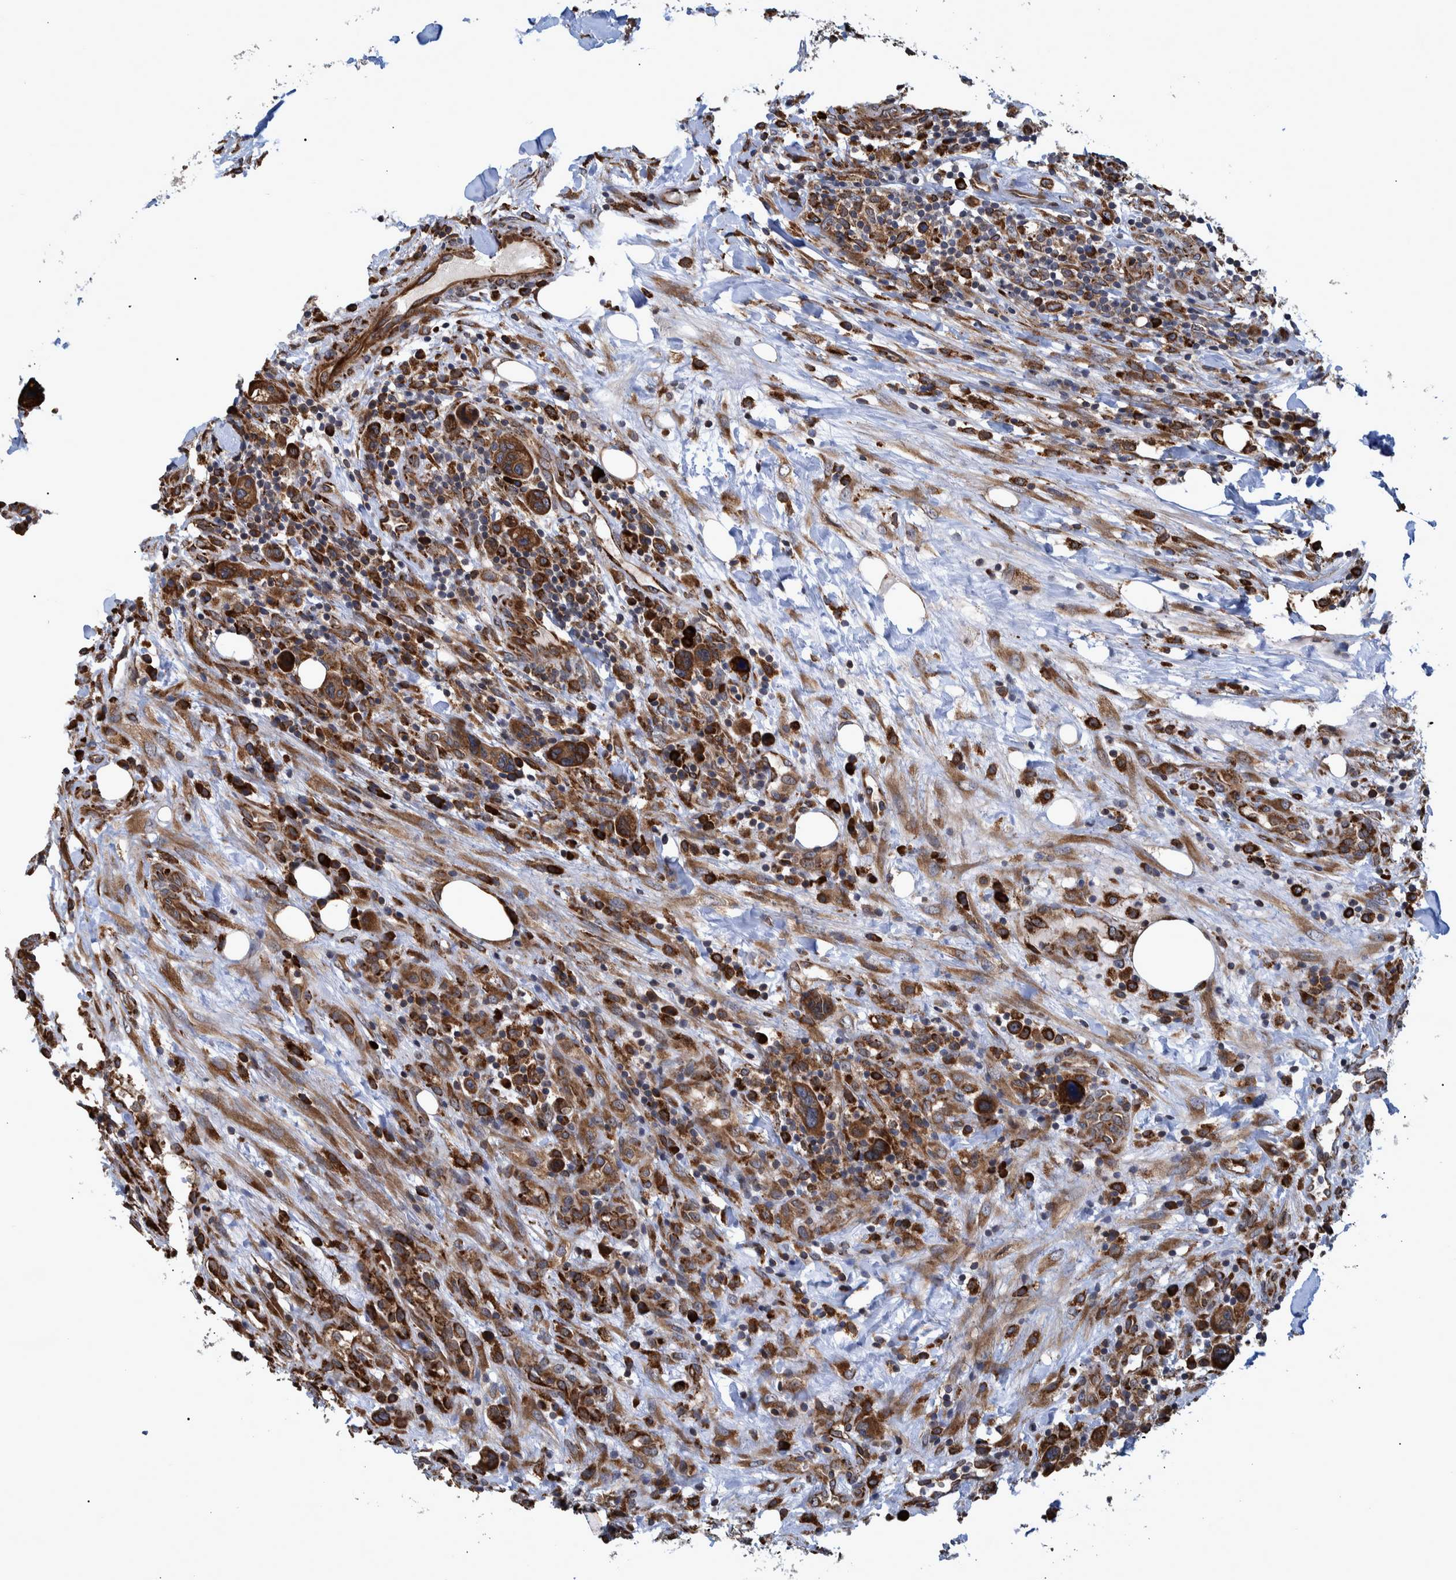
{"staining": {"intensity": "moderate", "quantity": ">75%", "location": "cytoplasmic/membranous"}, "tissue": "breast cancer", "cell_type": "Tumor cells", "image_type": "cancer", "snomed": [{"axis": "morphology", "description": "Duct carcinoma"}, {"axis": "topography", "description": "Breast"}], "caption": "Immunohistochemical staining of human breast cancer displays medium levels of moderate cytoplasmic/membranous protein expression in about >75% of tumor cells. The protein is stained brown, and the nuclei are stained in blue (DAB (3,3'-diaminobenzidine) IHC with brightfield microscopy, high magnification).", "gene": "SPAG5", "patient": {"sex": "female", "age": 37}}